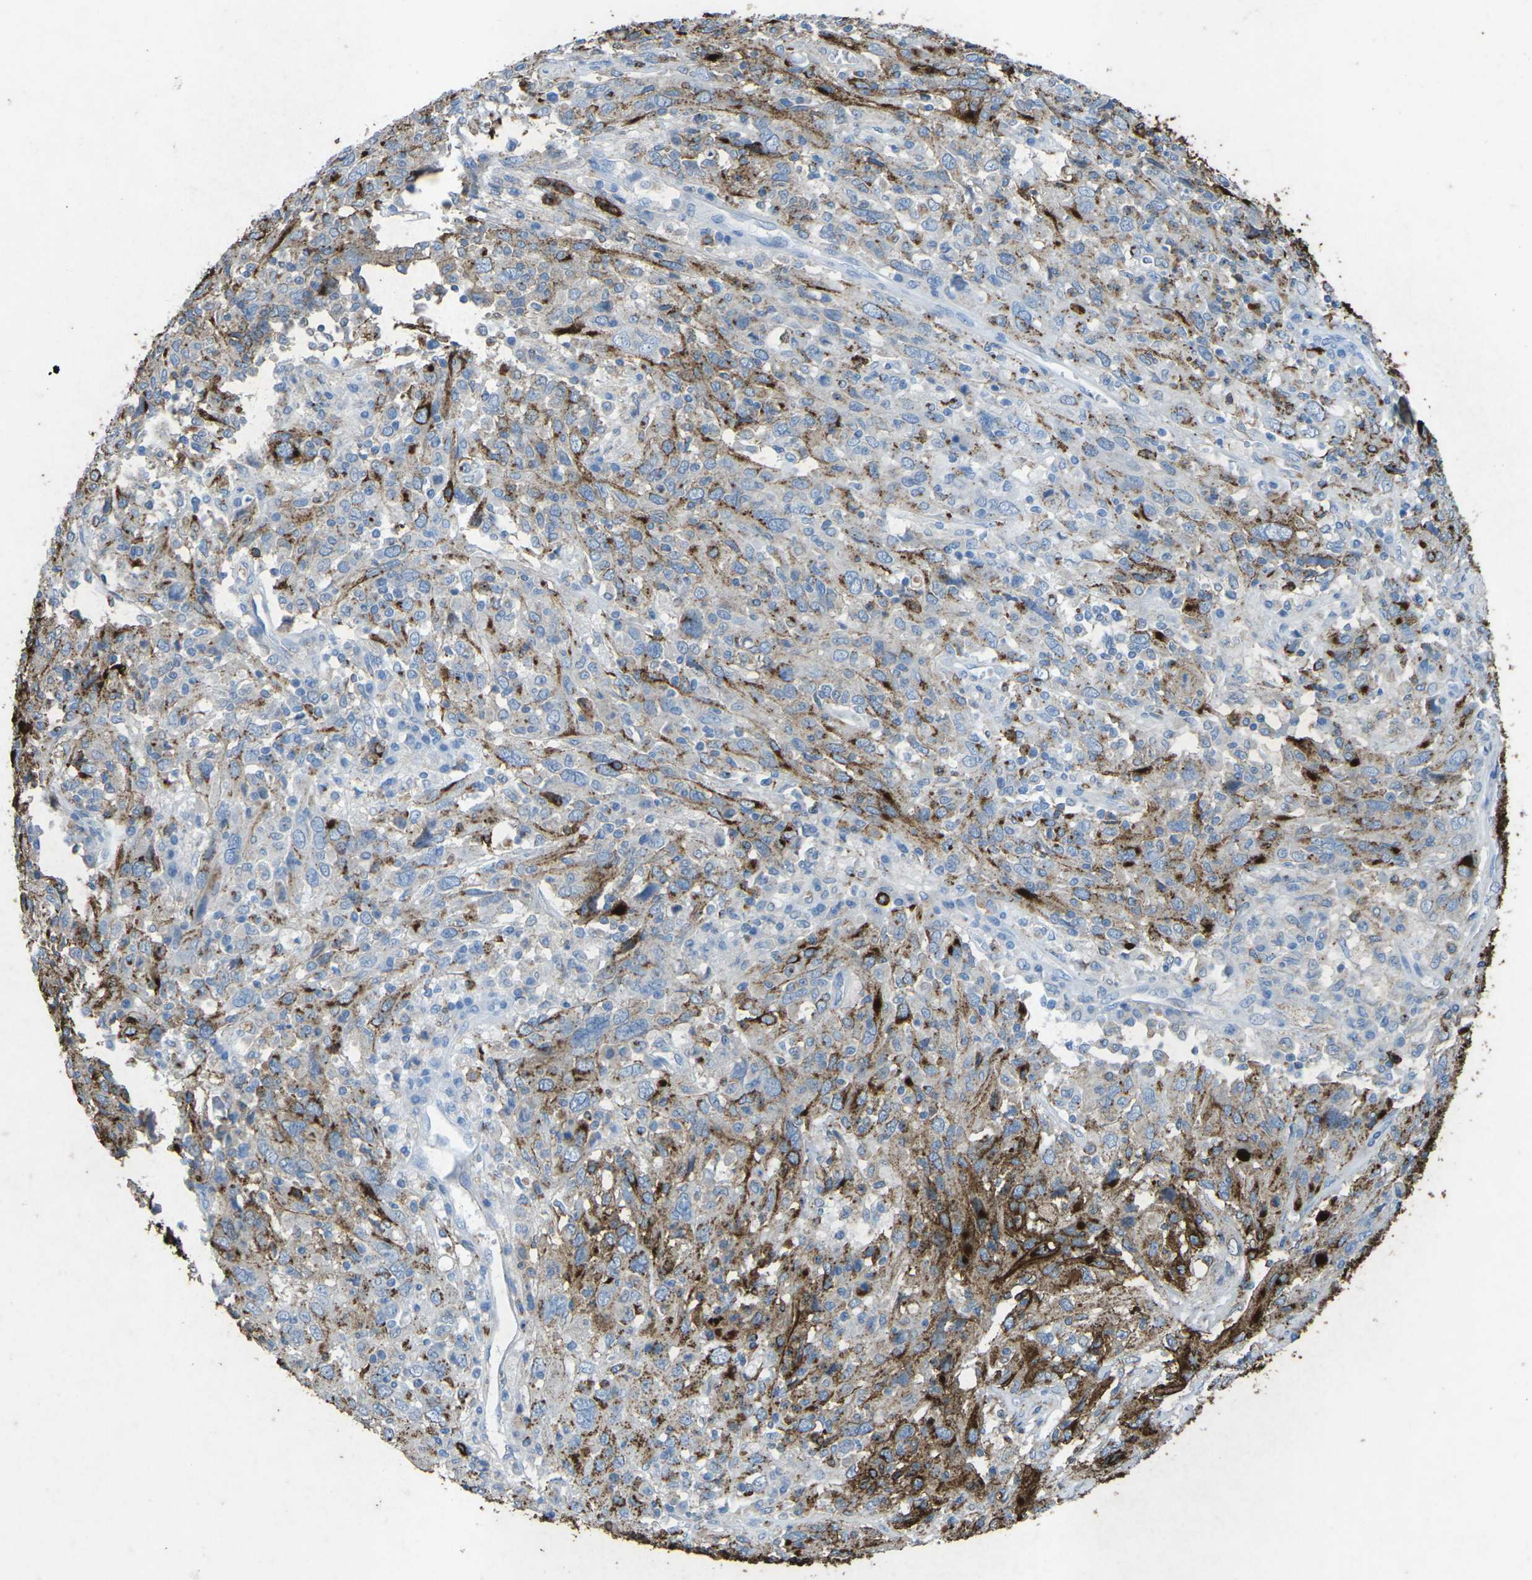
{"staining": {"intensity": "moderate", "quantity": "25%-75%", "location": "cytoplasmic/membranous"}, "tissue": "cervical cancer", "cell_type": "Tumor cells", "image_type": "cancer", "snomed": [{"axis": "morphology", "description": "Squamous cell carcinoma, NOS"}, {"axis": "topography", "description": "Cervix"}], "caption": "Protein expression analysis of cervical cancer (squamous cell carcinoma) displays moderate cytoplasmic/membranous positivity in about 25%-75% of tumor cells. Nuclei are stained in blue.", "gene": "CTAGE1", "patient": {"sex": "female", "age": 46}}